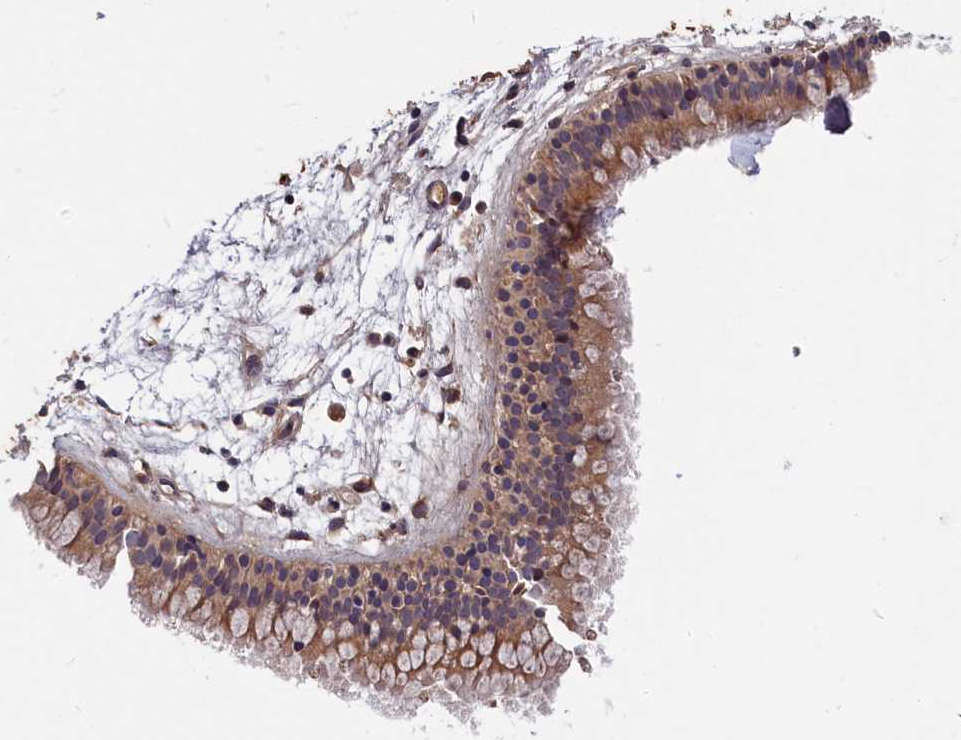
{"staining": {"intensity": "moderate", "quantity": ">75%", "location": "cytoplasmic/membranous"}, "tissue": "nasopharynx", "cell_type": "Respiratory epithelial cells", "image_type": "normal", "snomed": [{"axis": "morphology", "description": "Normal tissue, NOS"}, {"axis": "topography", "description": "Nasopharynx"}], "caption": "Immunohistochemical staining of normal human nasopharynx displays moderate cytoplasmic/membranous protein positivity in approximately >75% of respiratory epithelial cells. (DAB (3,3'-diaminobenzidine) IHC, brown staining for protein, blue staining for nuclei).", "gene": "ITIH1", "patient": {"sex": "male", "age": 82}}